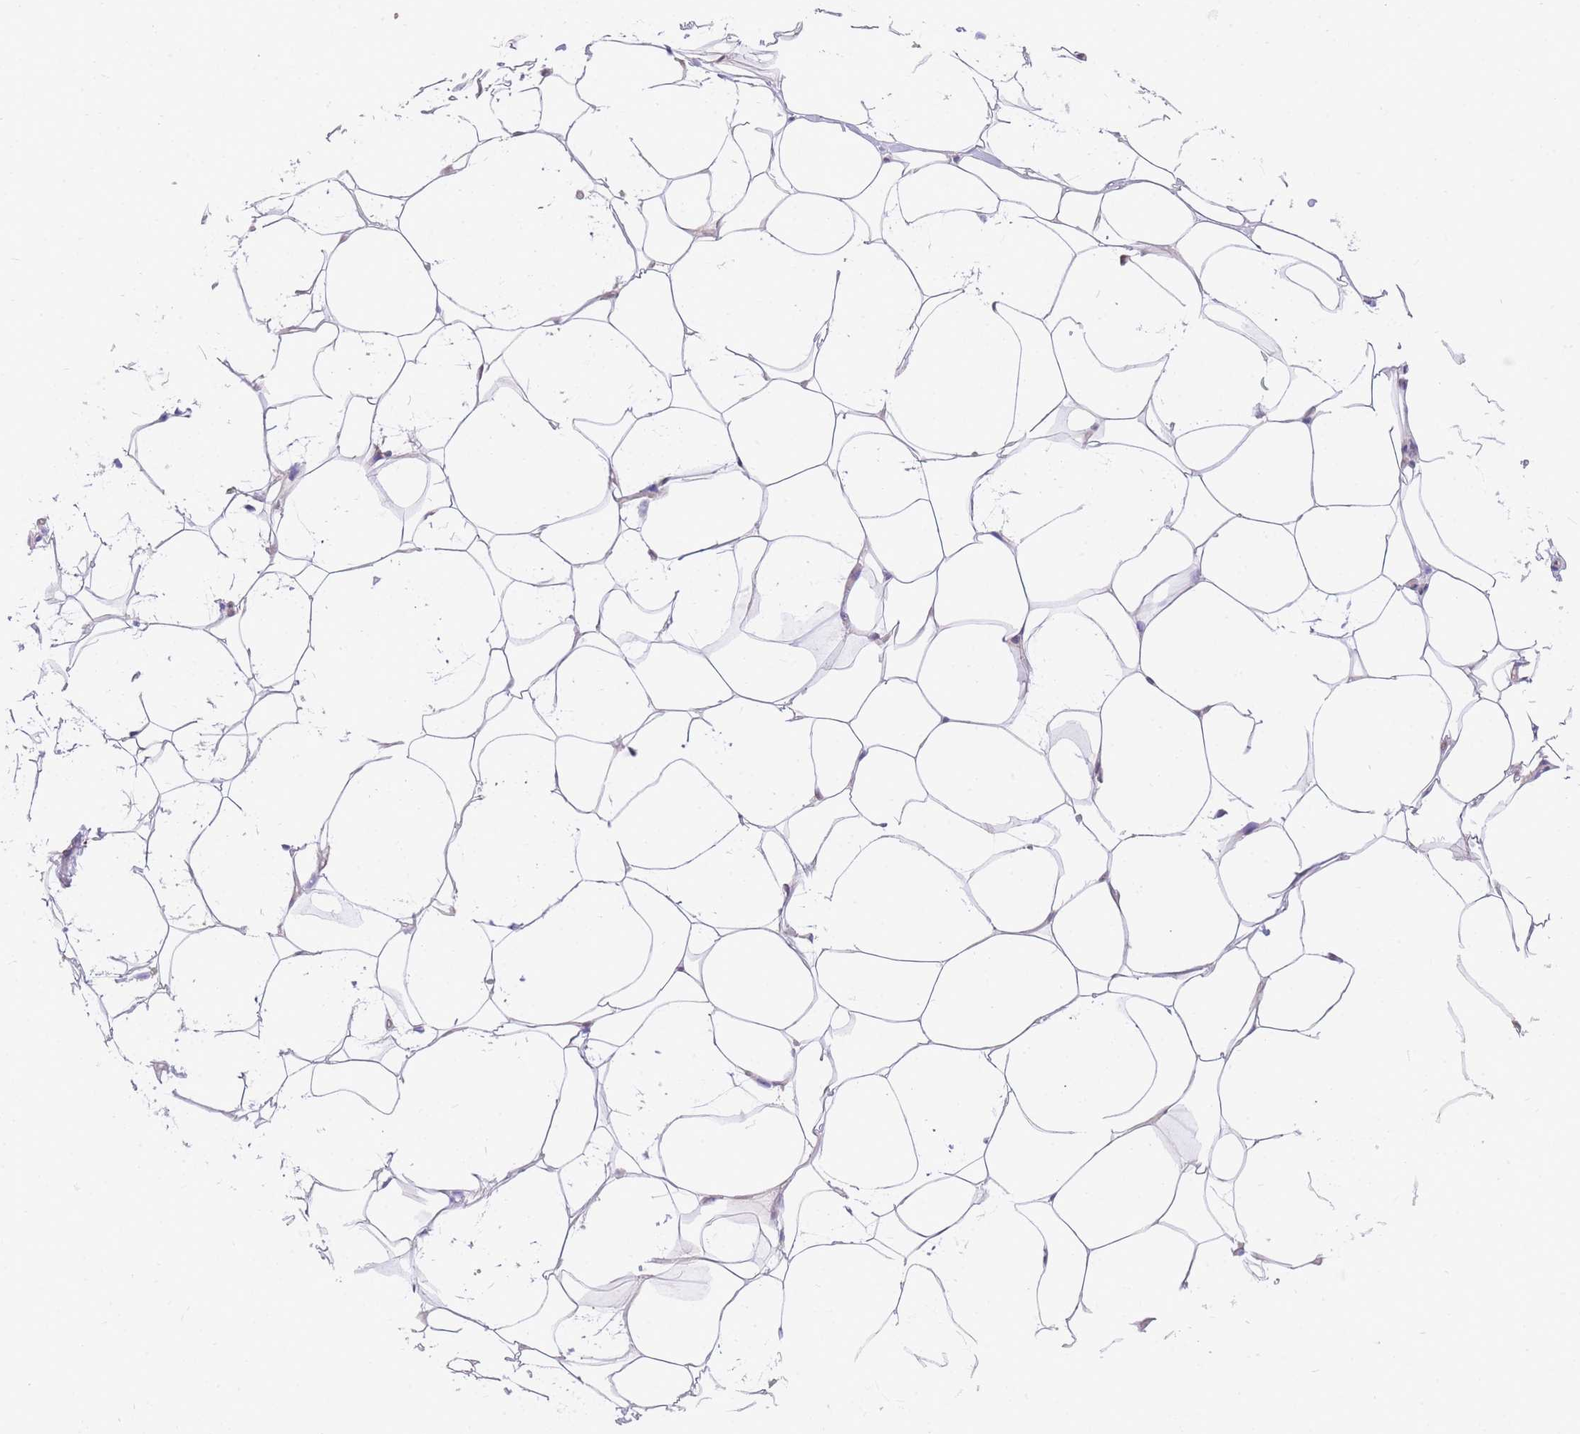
{"staining": {"intensity": "negative", "quantity": "none", "location": "none"}, "tissue": "adipose tissue", "cell_type": "Adipocytes", "image_type": "normal", "snomed": [{"axis": "morphology", "description": "Normal tissue, NOS"}, {"axis": "topography", "description": "Breast"}], "caption": "DAB (3,3'-diaminobenzidine) immunohistochemical staining of unremarkable human adipose tissue shows no significant expression in adipocytes.", "gene": "S100PBP", "patient": {"sex": "female", "age": 26}}